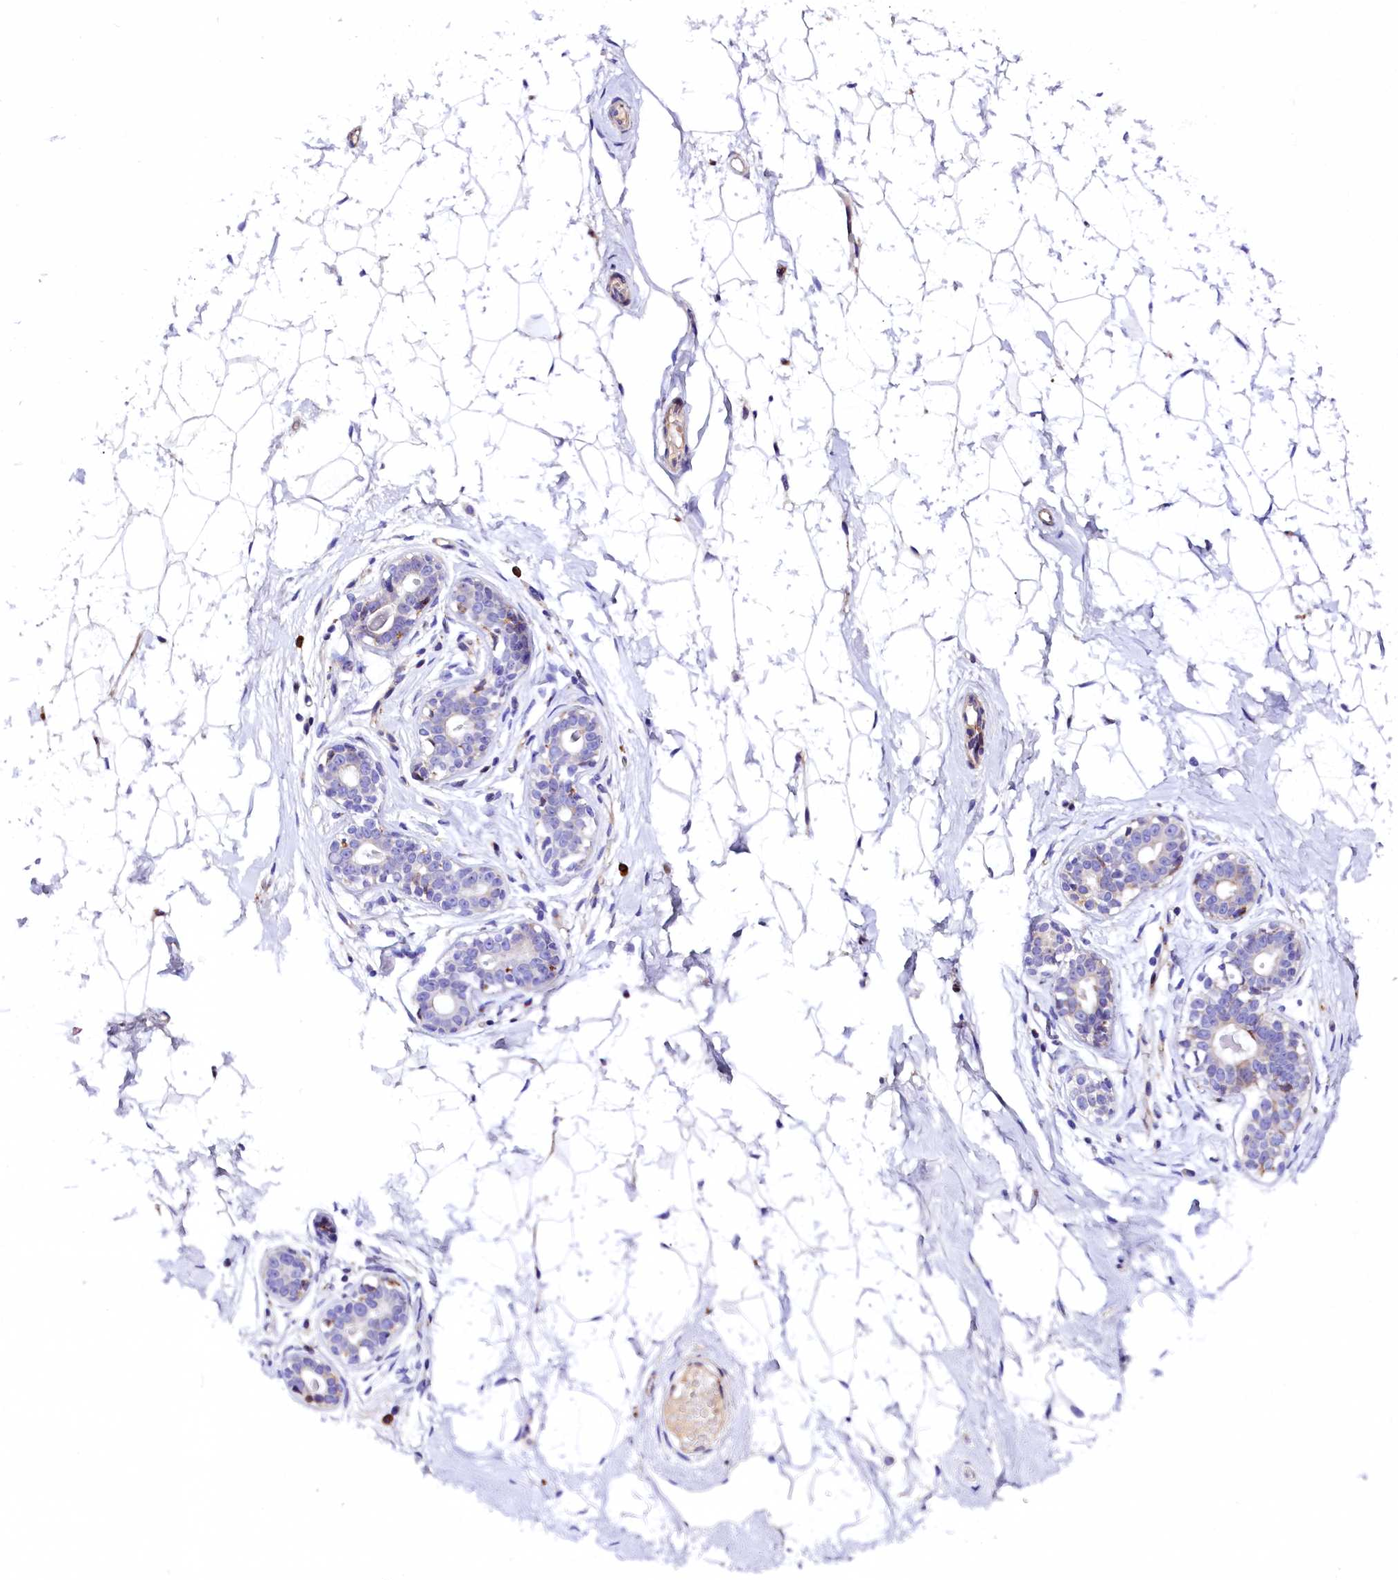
{"staining": {"intensity": "negative", "quantity": "none", "location": "none"}, "tissue": "breast", "cell_type": "Adipocytes", "image_type": "normal", "snomed": [{"axis": "morphology", "description": "Normal tissue, NOS"}, {"axis": "morphology", "description": "Adenoma, NOS"}, {"axis": "topography", "description": "Breast"}], "caption": "High magnification brightfield microscopy of unremarkable breast stained with DAB (brown) and counterstained with hematoxylin (blue): adipocytes show no significant expression.", "gene": "CMTR2", "patient": {"sex": "female", "age": 23}}